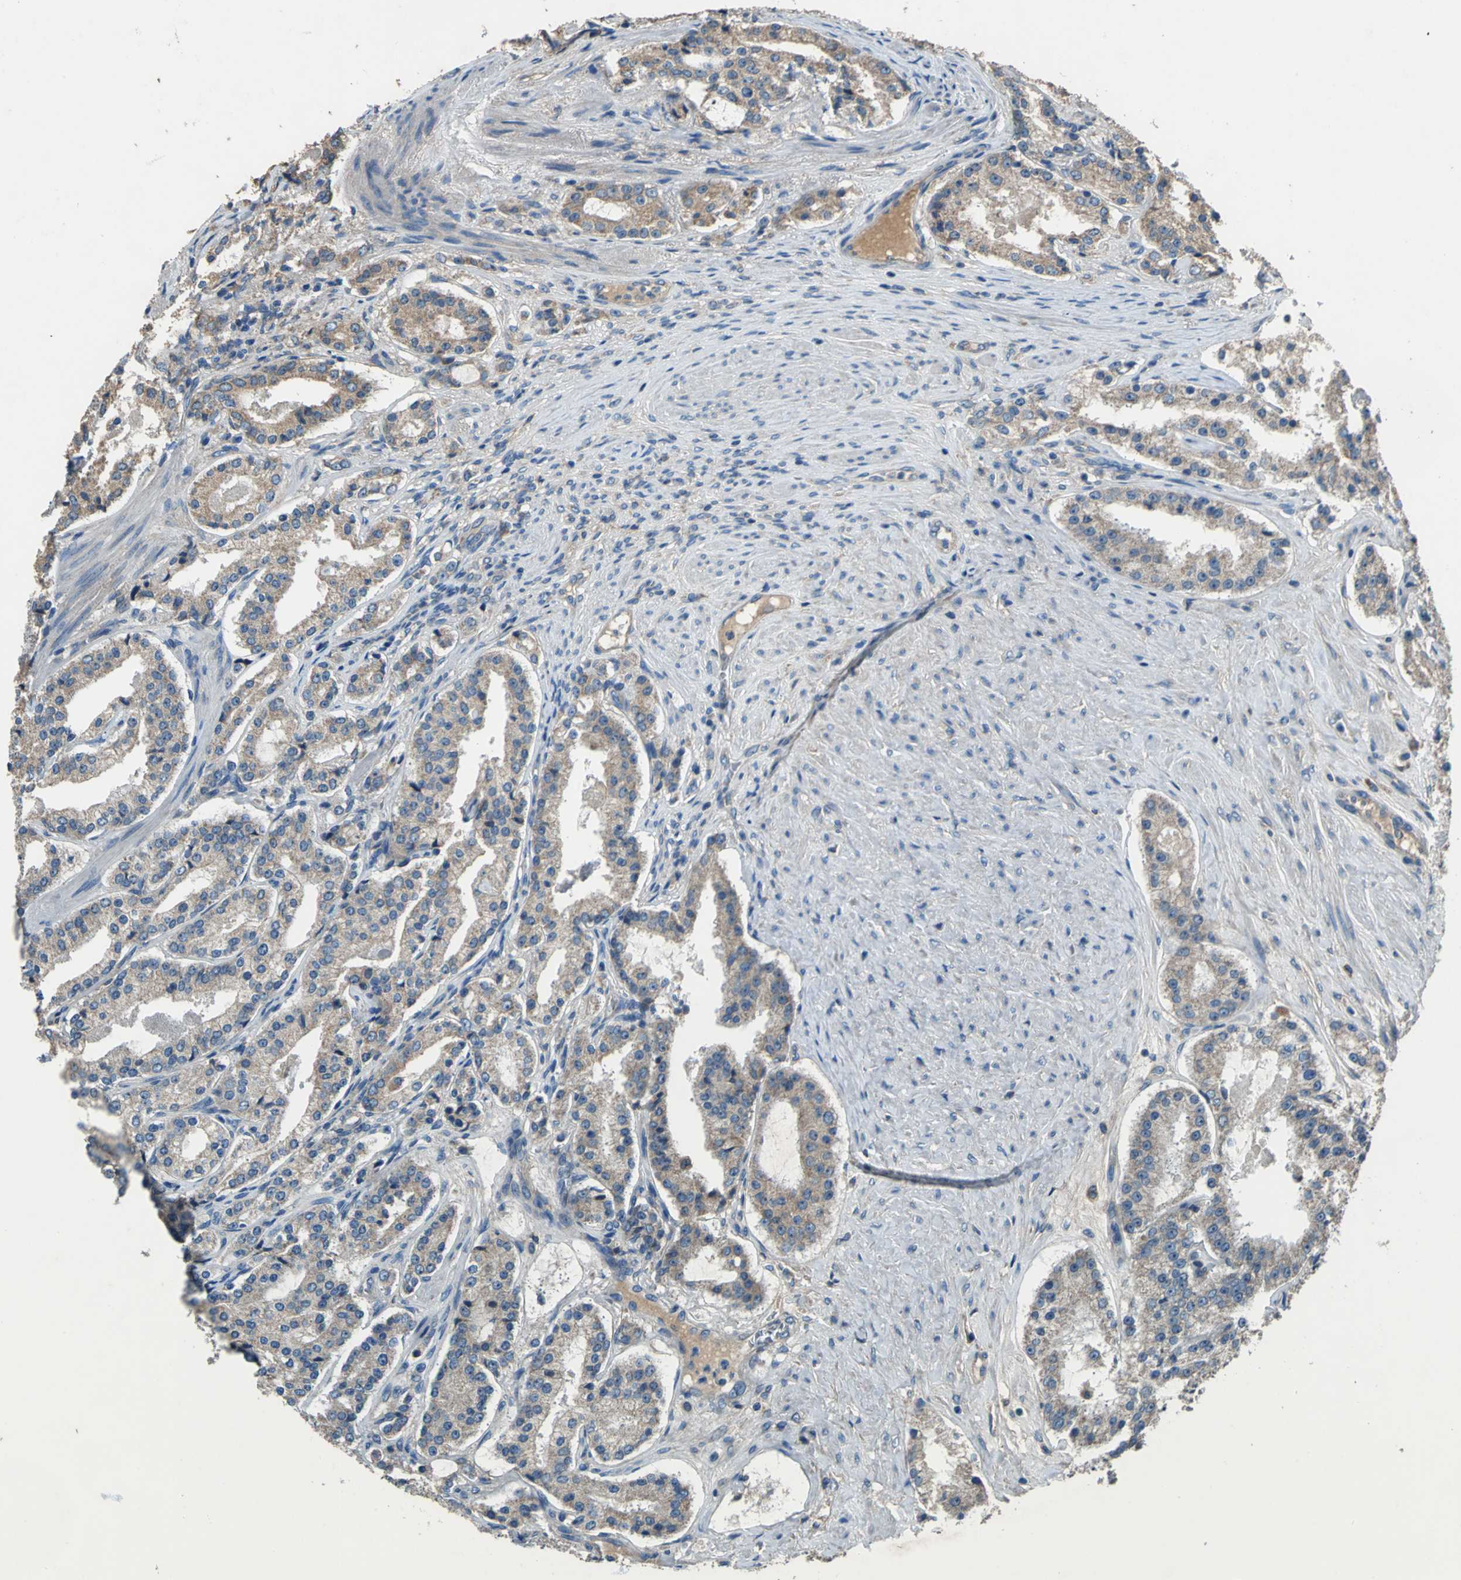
{"staining": {"intensity": "moderate", "quantity": ">75%", "location": "cytoplasmic/membranous"}, "tissue": "prostate cancer", "cell_type": "Tumor cells", "image_type": "cancer", "snomed": [{"axis": "morphology", "description": "Adenocarcinoma, Medium grade"}, {"axis": "topography", "description": "Prostate"}], "caption": "Immunohistochemical staining of prostate cancer (medium-grade adenocarcinoma) reveals medium levels of moderate cytoplasmic/membranous protein staining in about >75% of tumor cells.", "gene": "HEPH", "patient": {"sex": "male", "age": 72}}